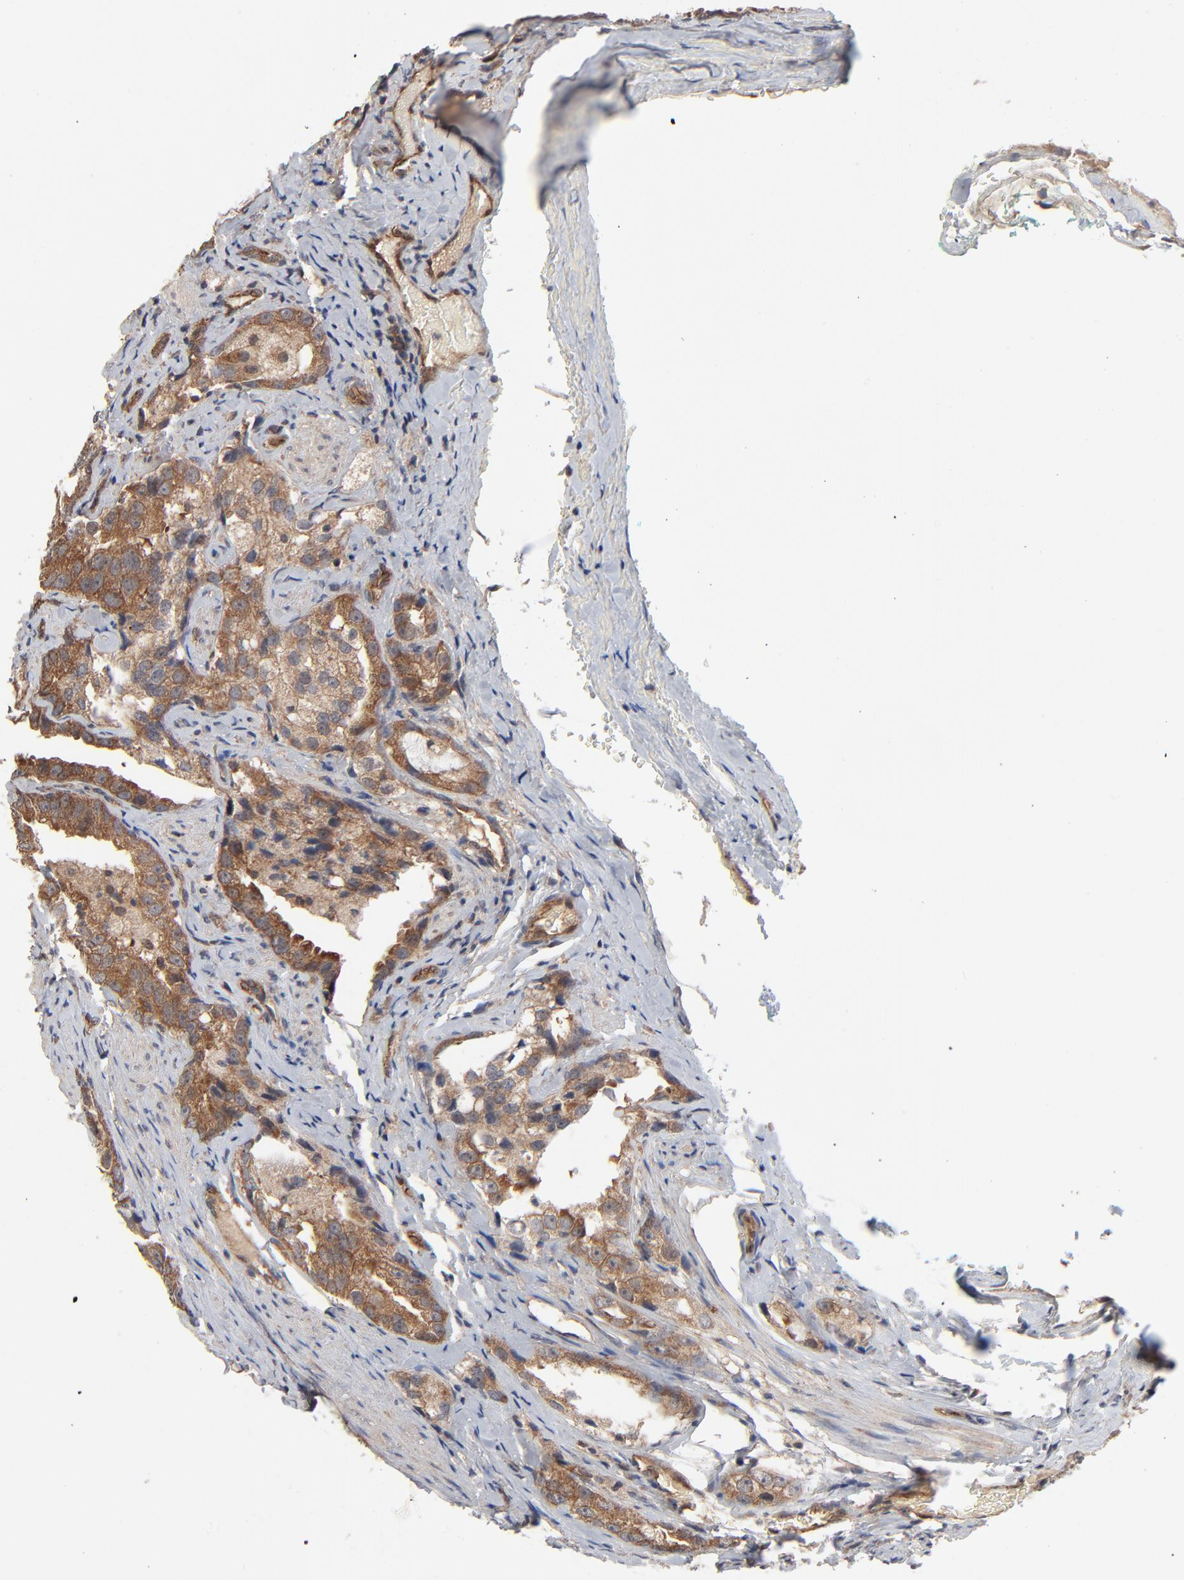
{"staining": {"intensity": "strong", "quantity": ">75%", "location": "cytoplasmic/membranous"}, "tissue": "prostate cancer", "cell_type": "Tumor cells", "image_type": "cancer", "snomed": [{"axis": "morphology", "description": "Adenocarcinoma, High grade"}, {"axis": "topography", "description": "Prostate"}], "caption": "Protein staining shows strong cytoplasmic/membranous expression in about >75% of tumor cells in prostate high-grade adenocarcinoma.", "gene": "ABLIM3", "patient": {"sex": "male", "age": 63}}